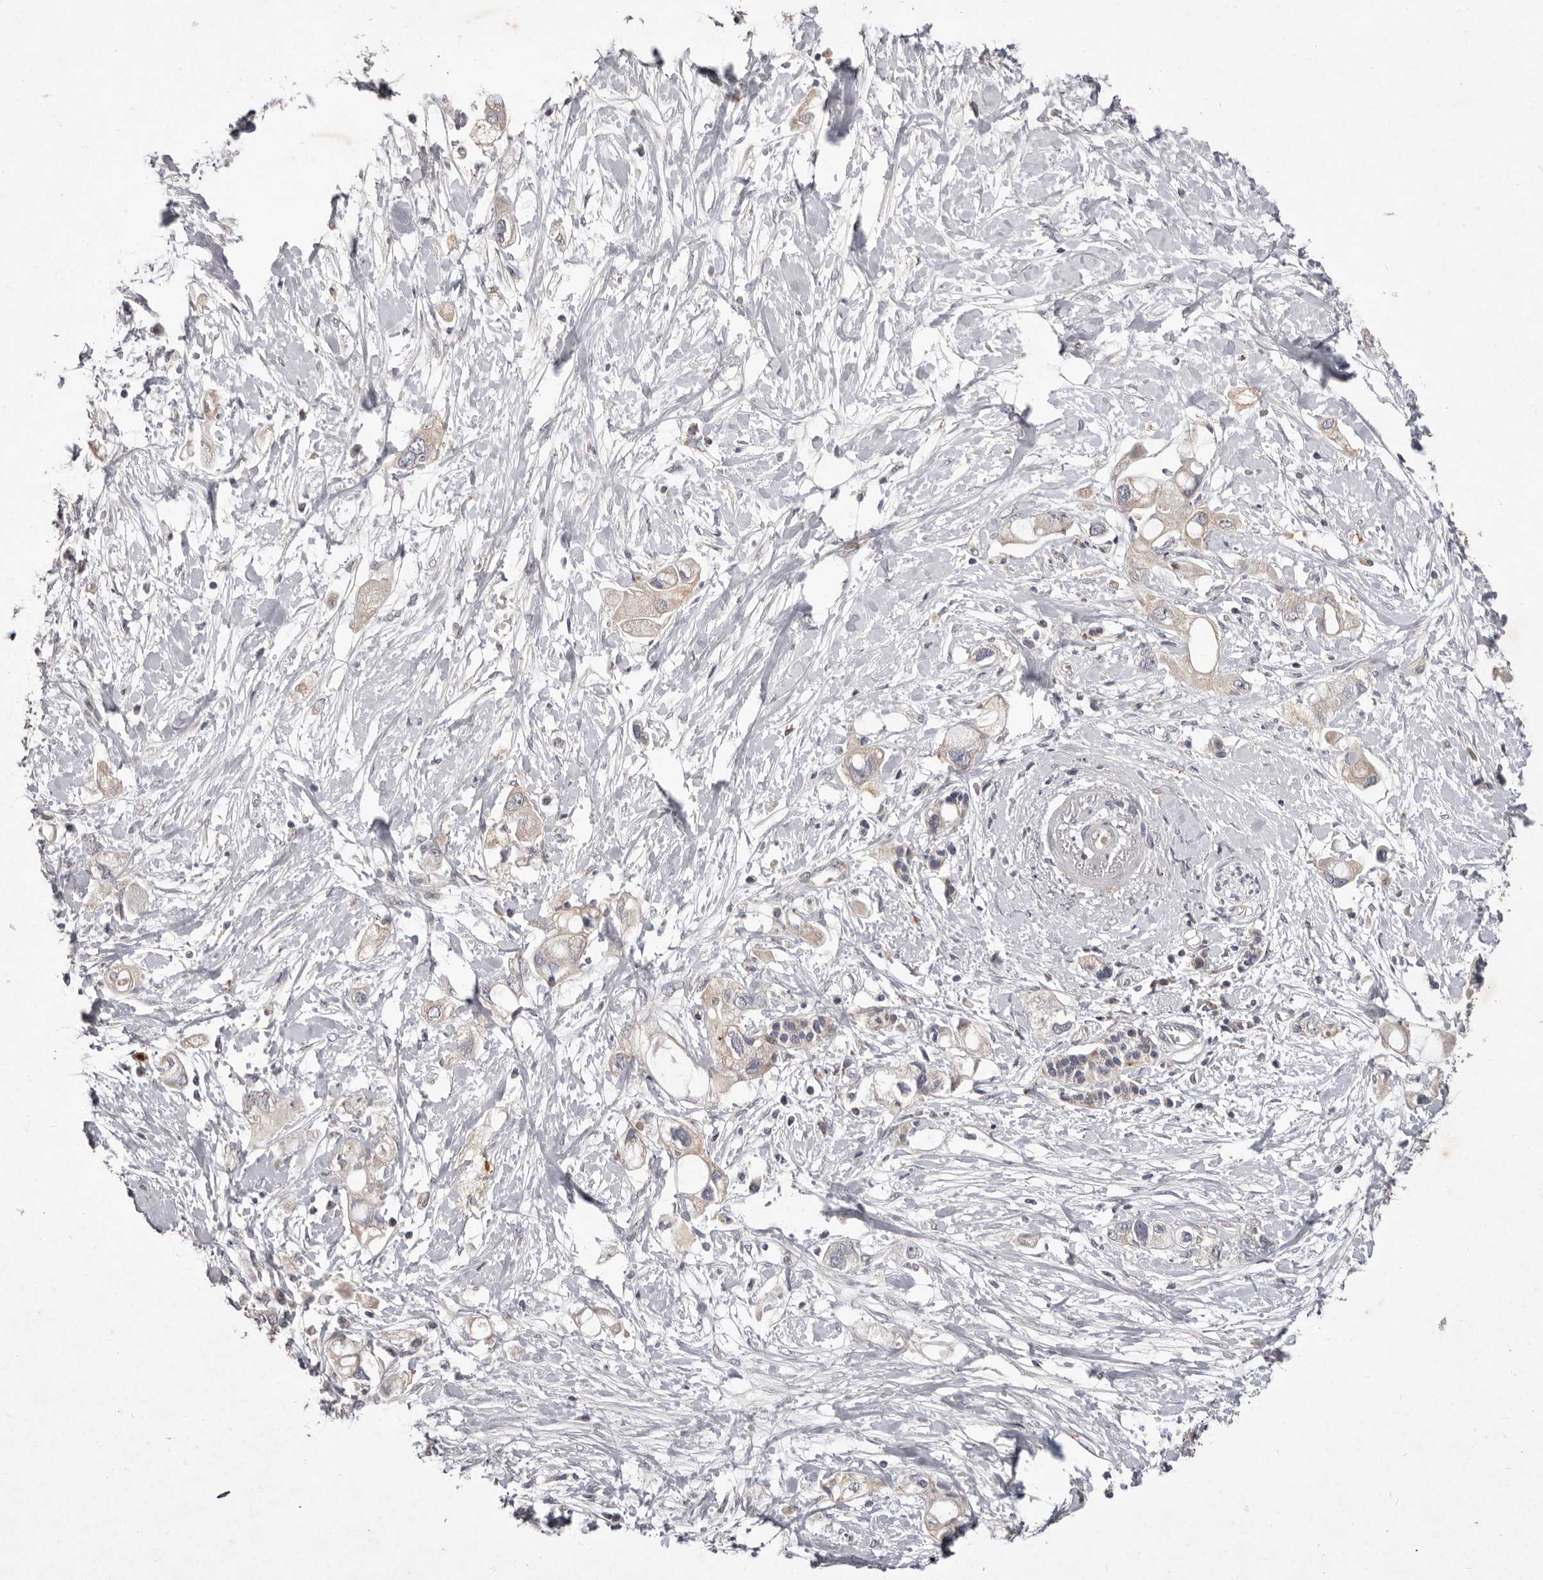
{"staining": {"intensity": "moderate", "quantity": "<25%", "location": "cytoplasmic/membranous"}, "tissue": "pancreatic cancer", "cell_type": "Tumor cells", "image_type": "cancer", "snomed": [{"axis": "morphology", "description": "Adenocarcinoma, NOS"}, {"axis": "topography", "description": "Pancreas"}], "caption": "Immunohistochemical staining of human pancreatic cancer reveals moderate cytoplasmic/membranous protein staining in approximately <25% of tumor cells.", "gene": "CXCL14", "patient": {"sex": "female", "age": 56}}